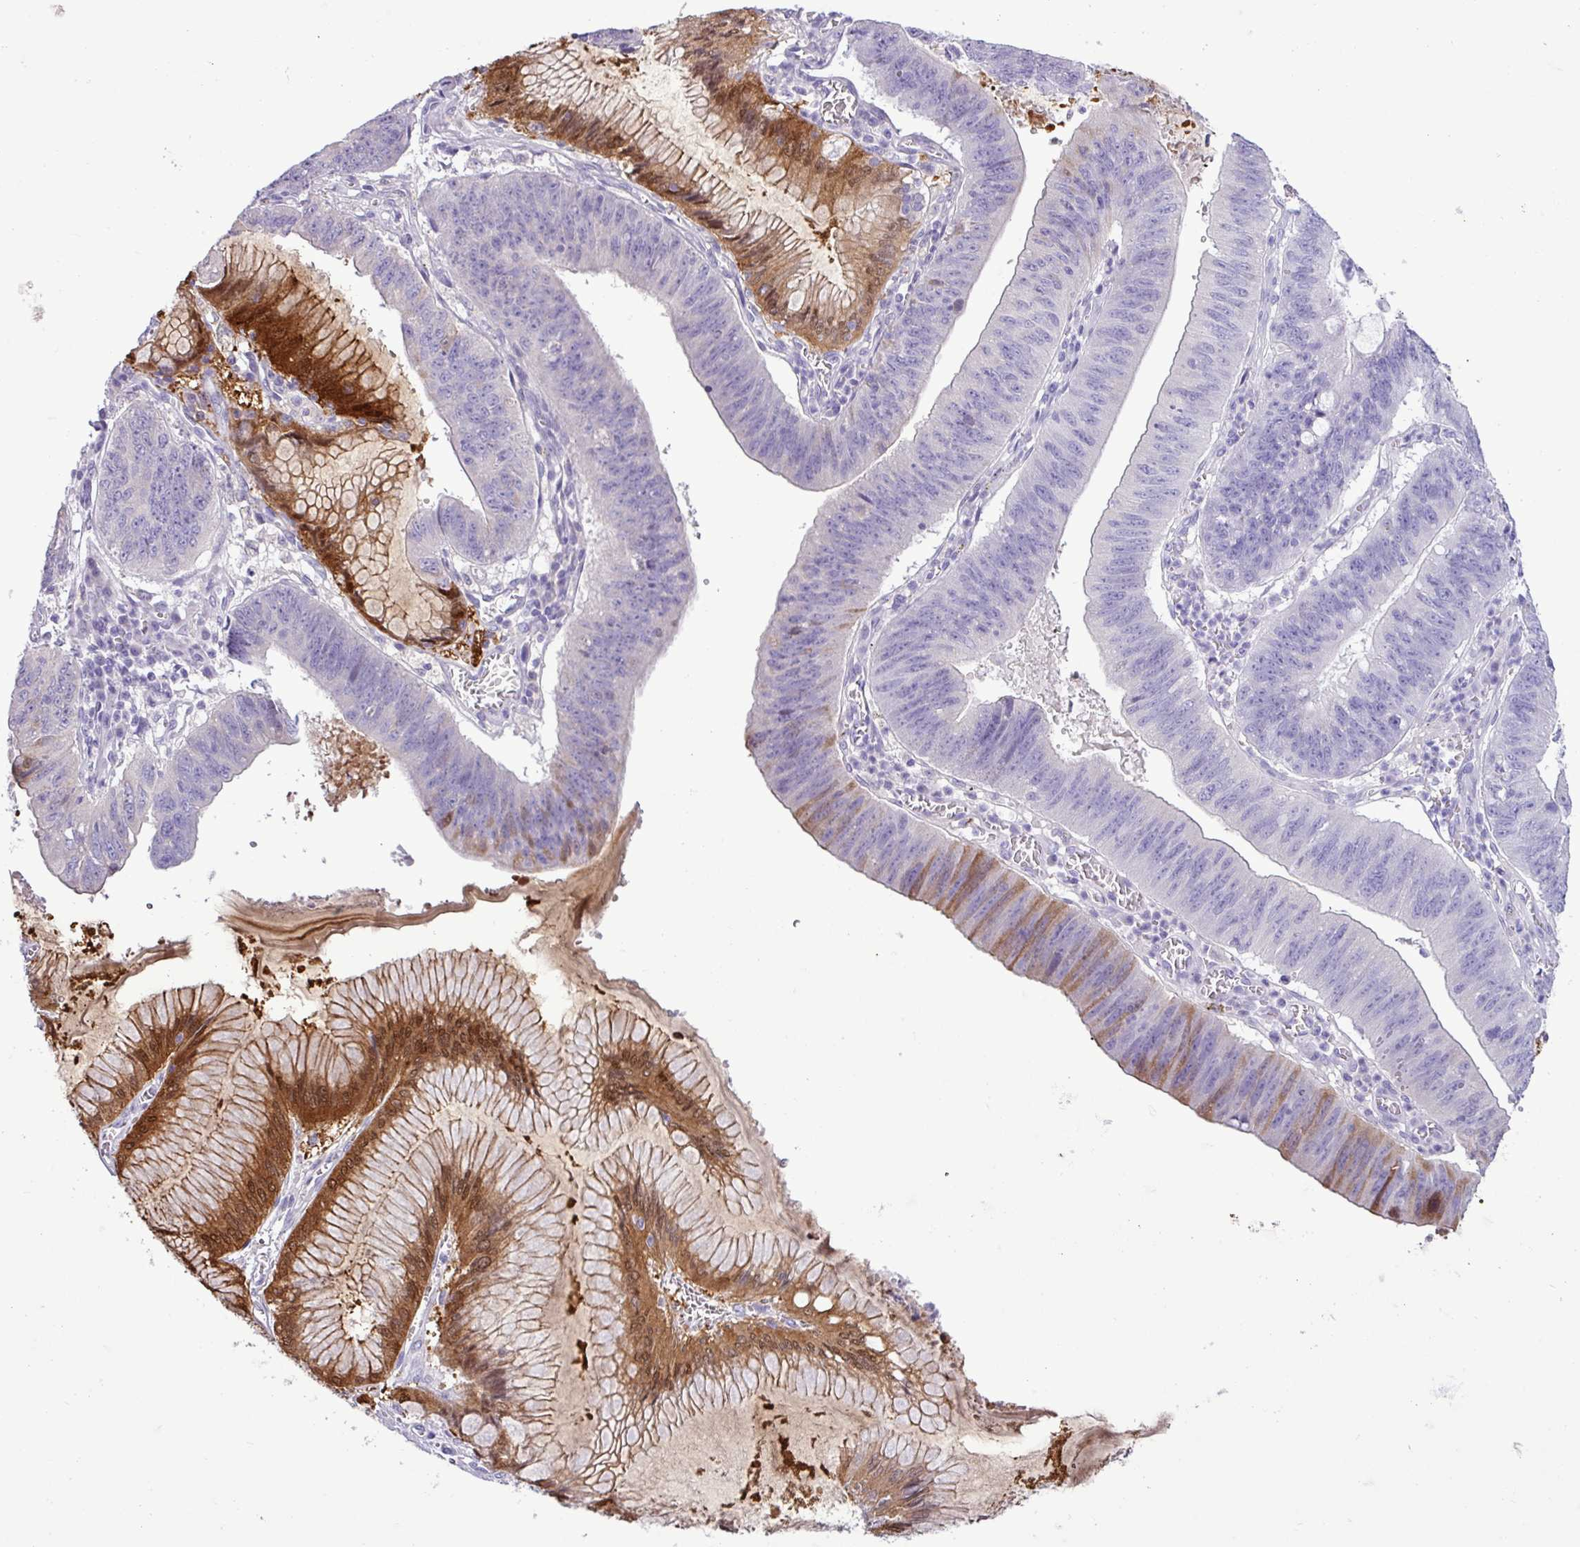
{"staining": {"intensity": "negative", "quantity": "none", "location": "none"}, "tissue": "stomach cancer", "cell_type": "Tumor cells", "image_type": "cancer", "snomed": [{"axis": "morphology", "description": "Adenocarcinoma, NOS"}, {"axis": "topography", "description": "Stomach"}], "caption": "This photomicrograph is of adenocarcinoma (stomach) stained with immunohistochemistry (IHC) to label a protein in brown with the nuclei are counter-stained blue. There is no positivity in tumor cells.", "gene": "ALDH3A1", "patient": {"sex": "male", "age": 59}}